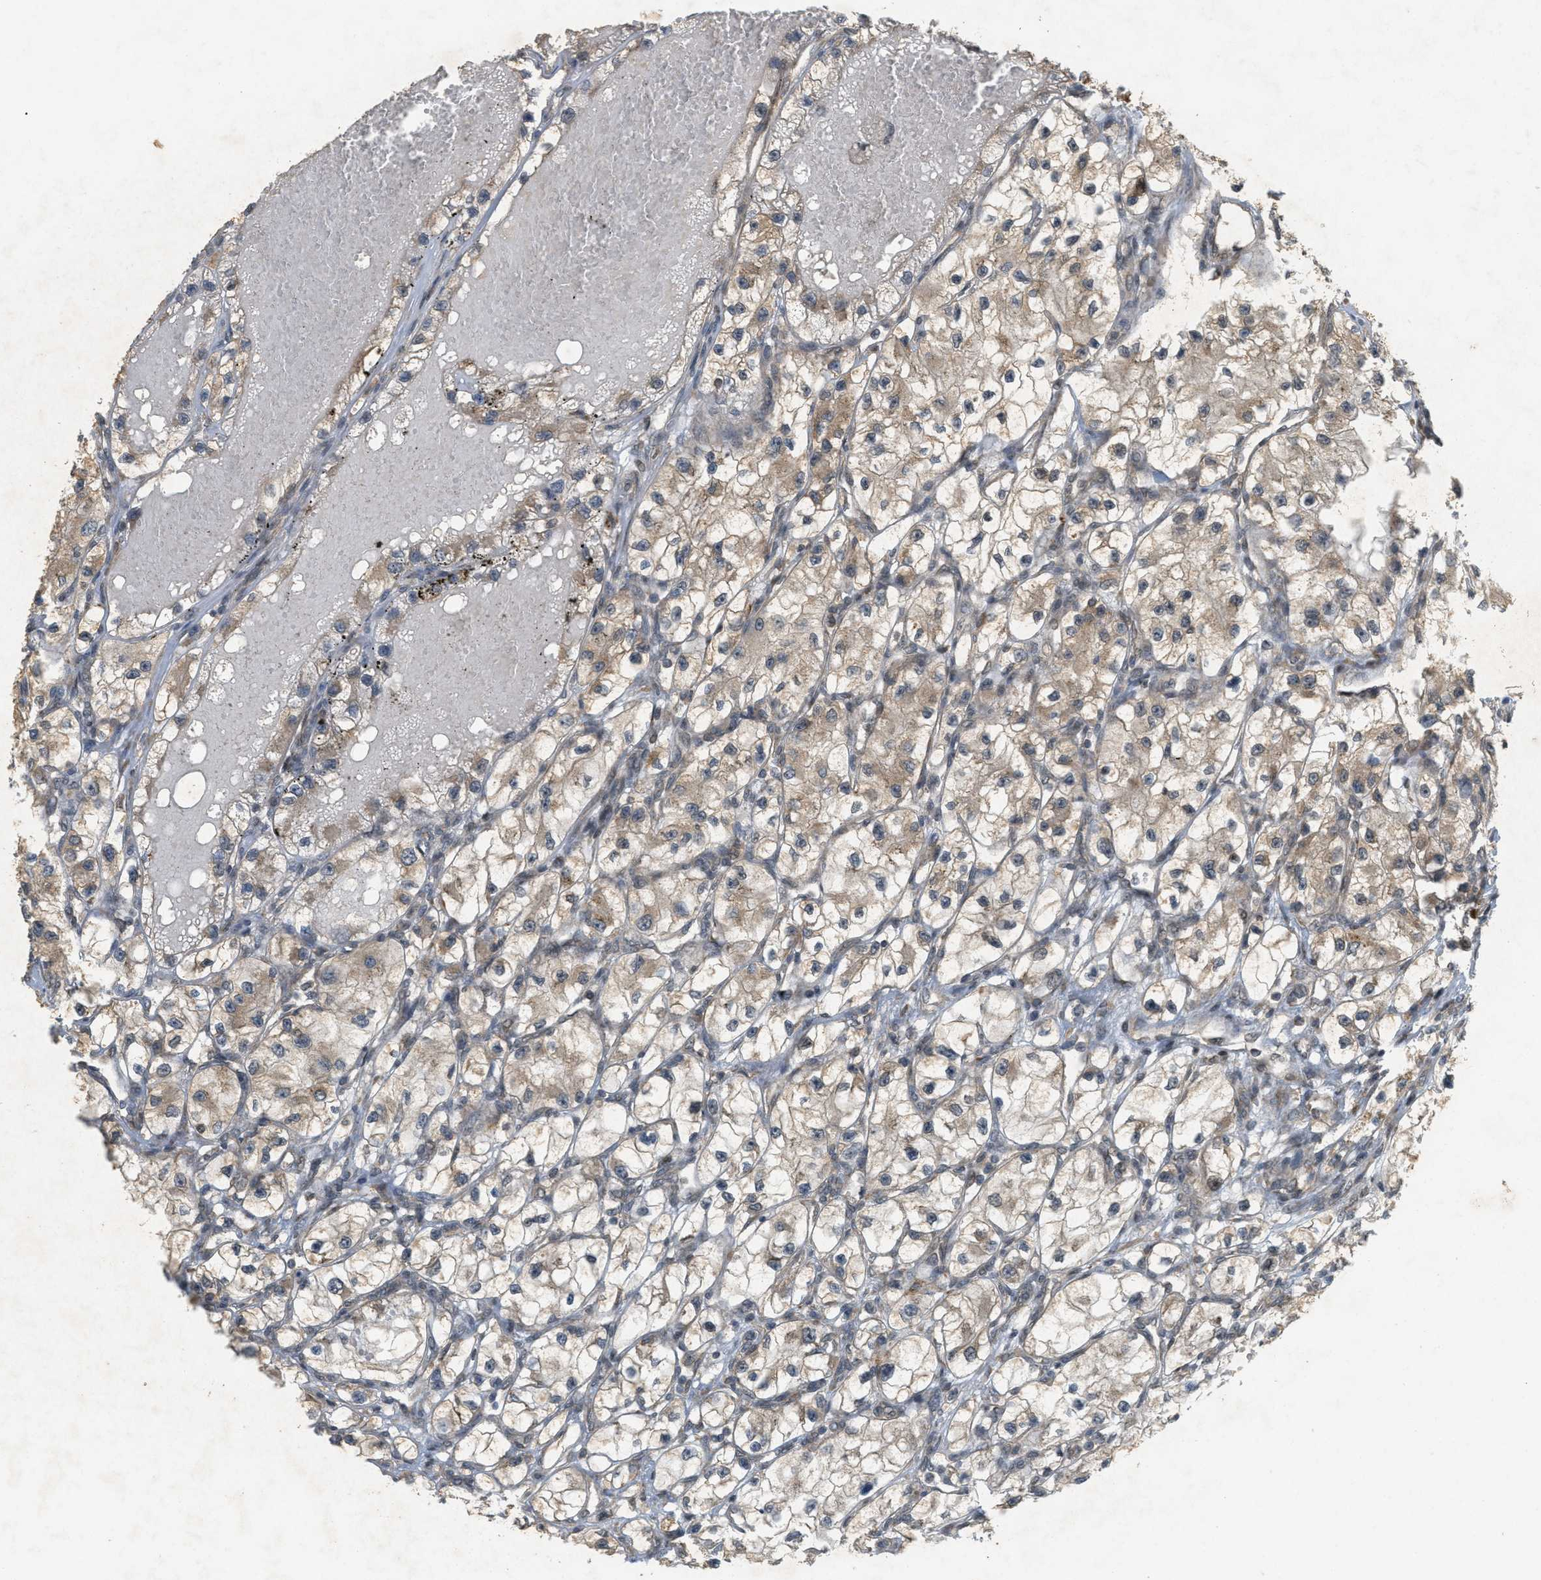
{"staining": {"intensity": "weak", "quantity": ">75%", "location": "cytoplasmic/membranous"}, "tissue": "renal cancer", "cell_type": "Tumor cells", "image_type": "cancer", "snomed": [{"axis": "morphology", "description": "Adenocarcinoma, NOS"}, {"axis": "topography", "description": "Kidney"}], "caption": "Immunohistochemistry photomicrograph of neoplastic tissue: human adenocarcinoma (renal) stained using immunohistochemistry (IHC) exhibits low levels of weak protein expression localized specifically in the cytoplasmic/membranous of tumor cells, appearing as a cytoplasmic/membranous brown color.", "gene": "PRKD1", "patient": {"sex": "female", "age": 57}}